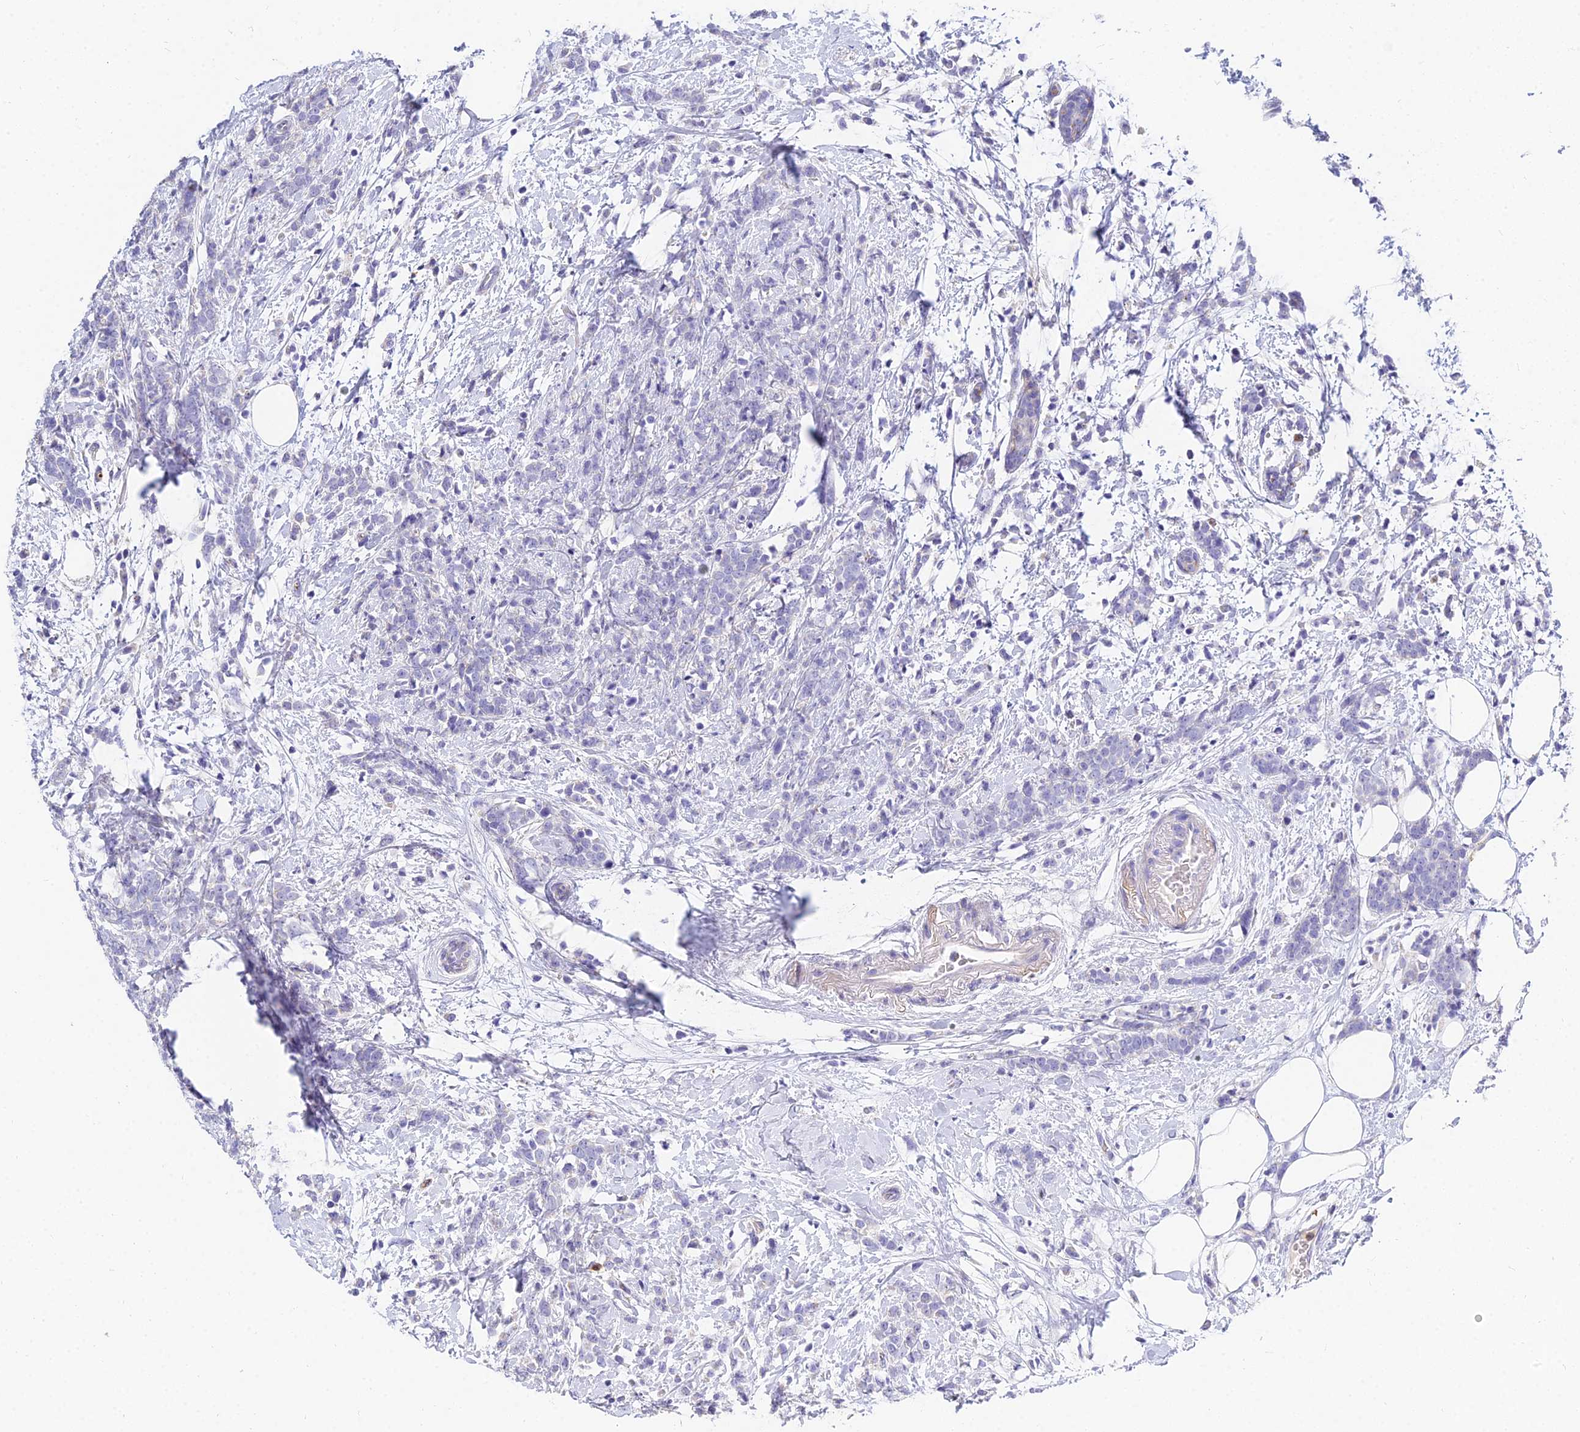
{"staining": {"intensity": "negative", "quantity": "none", "location": "none"}, "tissue": "breast cancer", "cell_type": "Tumor cells", "image_type": "cancer", "snomed": [{"axis": "morphology", "description": "Lobular carcinoma"}, {"axis": "topography", "description": "Breast"}], "caption": "Histopathology image shows no protein positivity in tumor cells of breast cancer (lobular carcinoma) tissue.", "gene": "VWC2L", "patient": {"sex": "female", "age": 58}}